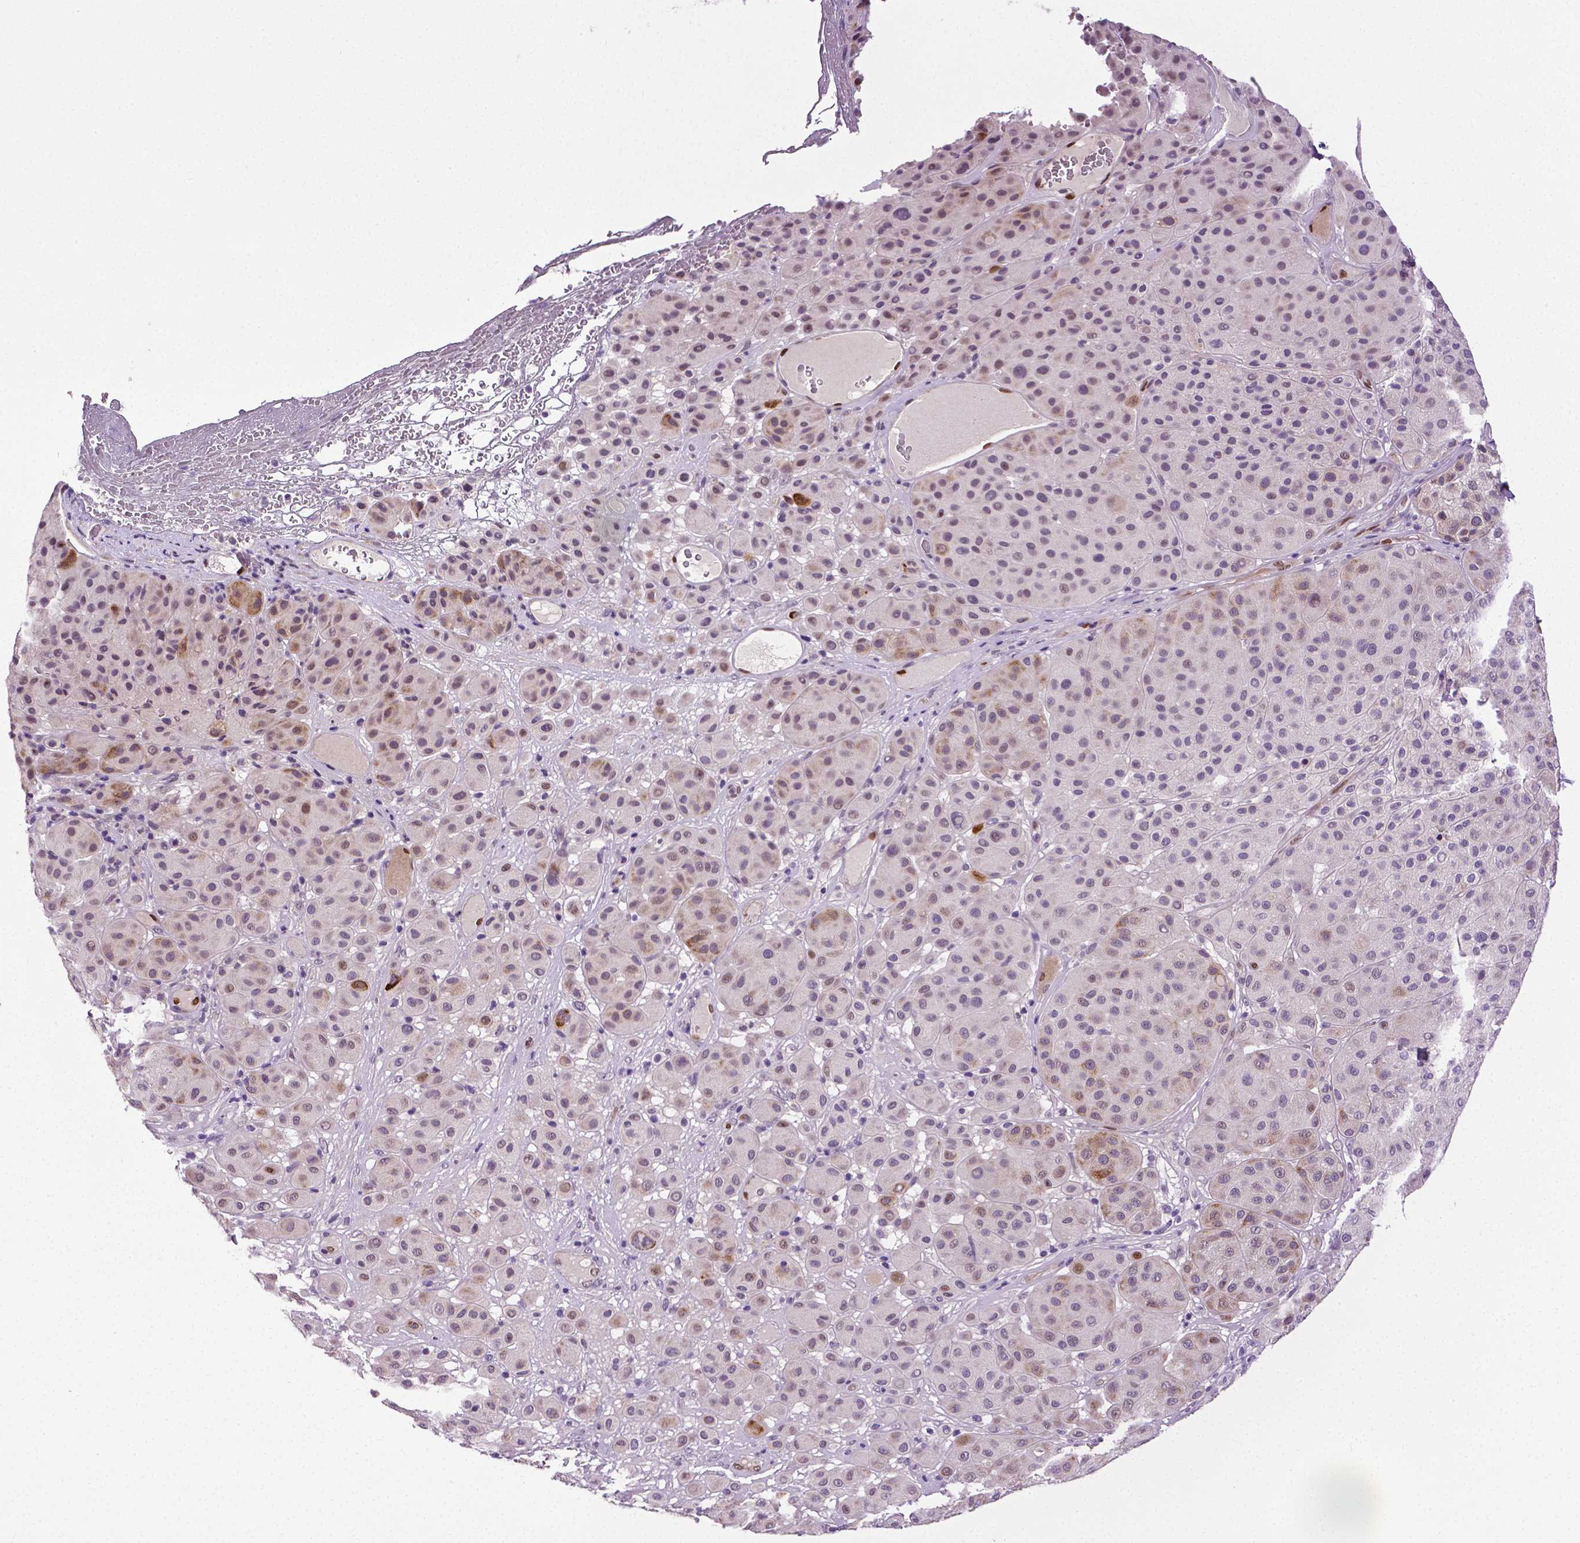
{"staining": {"intensity": "negative", "quantity": "none", "location": "none"}, "tissue": "melanoma", "cell_type": "Tumor cells", "image_type": "cancer", "snomed": [{"axis": "morphology", "description": "Malignant melanoma, Metastatic site"}, {"axis": "topography", "description": "Smooth muscle"}], "caption": "There is no significant staining in tumor cells of malignant melanoma (metastatic site).", "gene": "PTGER3", "patient": {"sex": "male", "age": 41}}